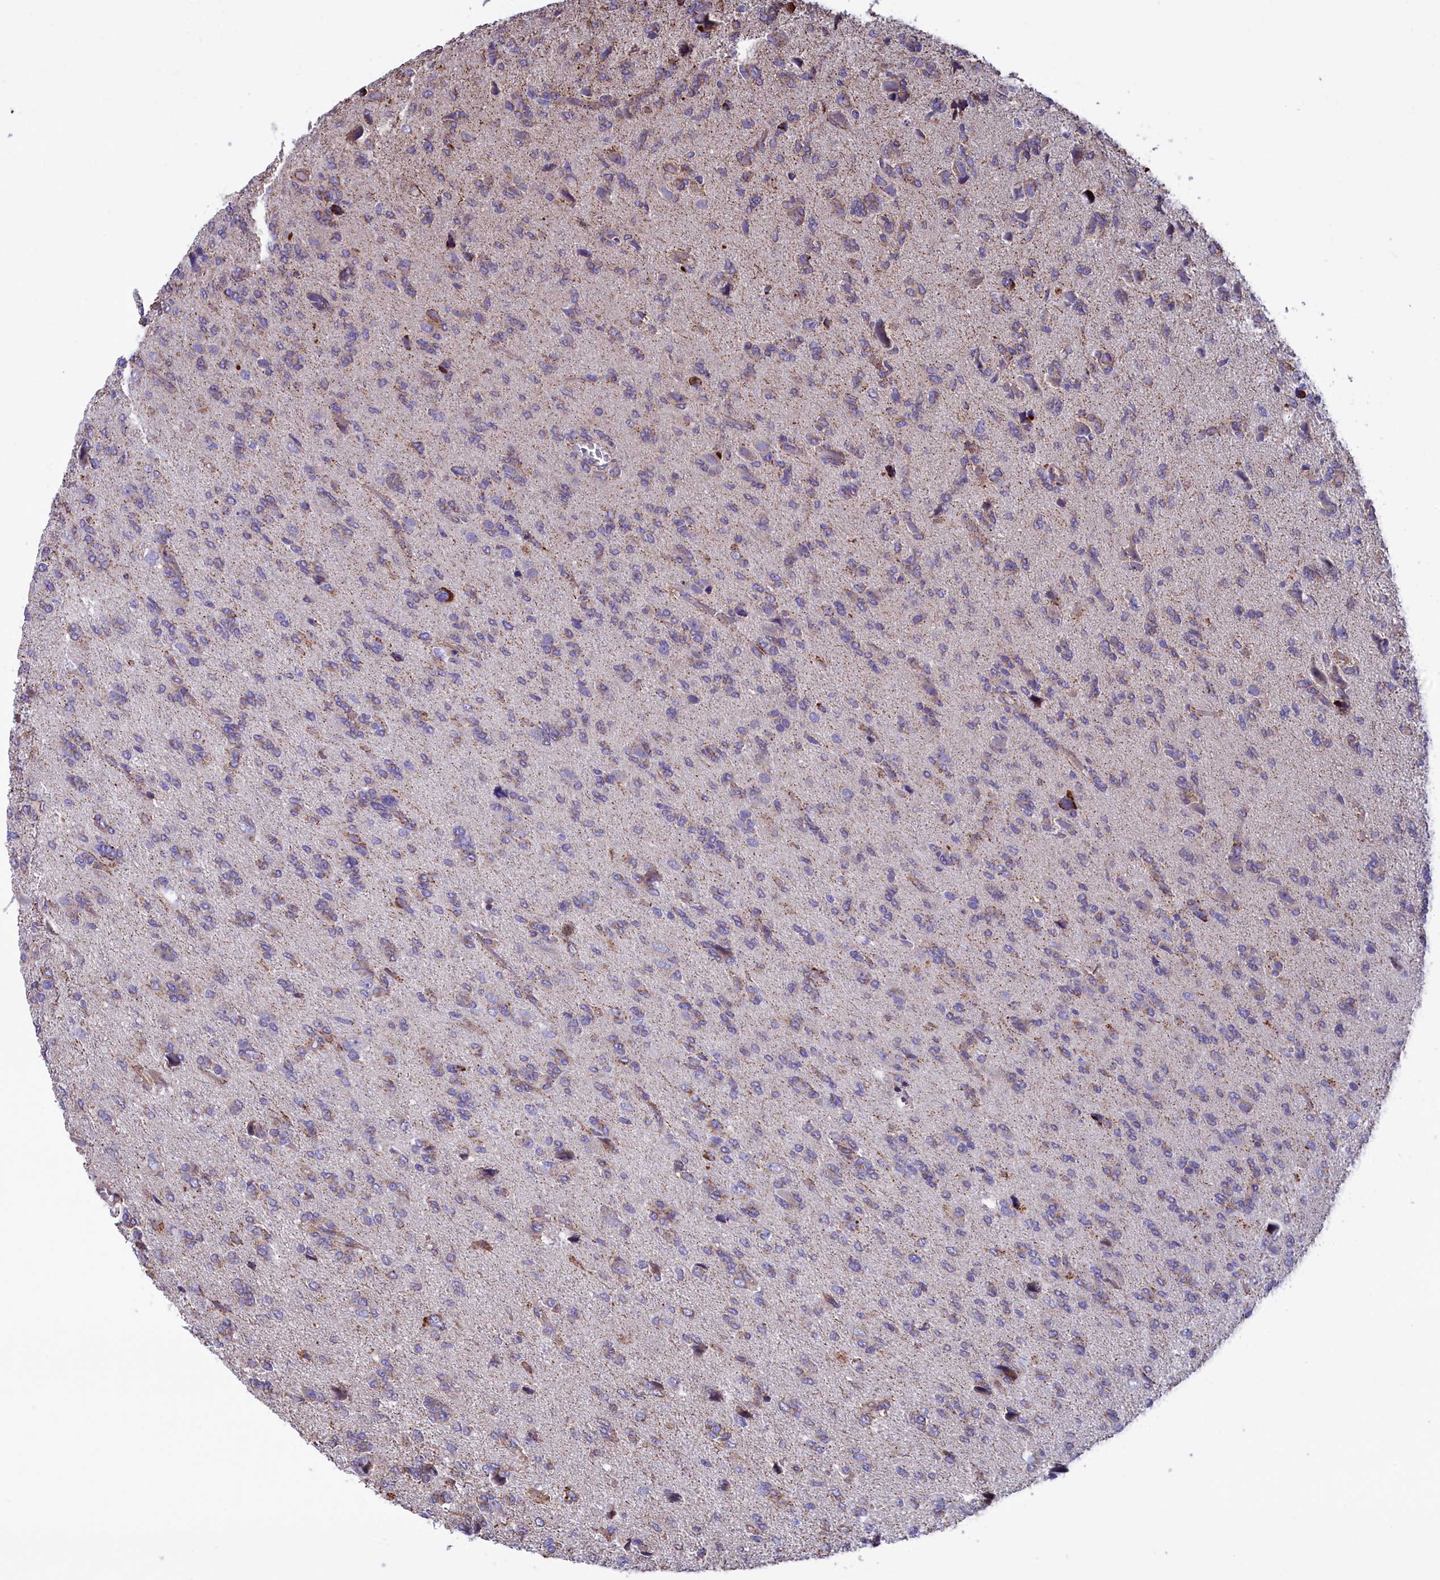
{"staining": {"intensity": "negative", "quantity": "none", "location": "none"}, "tissue": "glioma", "cell_type": "Tumor cells", "image_type": "cancer", "snomed": [{"axis": "morphology", "description": "Glioma, malignant, High grade"}, {"axis": "topography", "description": "Brain"}], "caption": "DAB immunohistochemical staining of high-grade glioma (malignant) demonstrates no significant staining in tumor cells.", "gene": "GATB", "patient": {"sex": "female", "age": 59}}